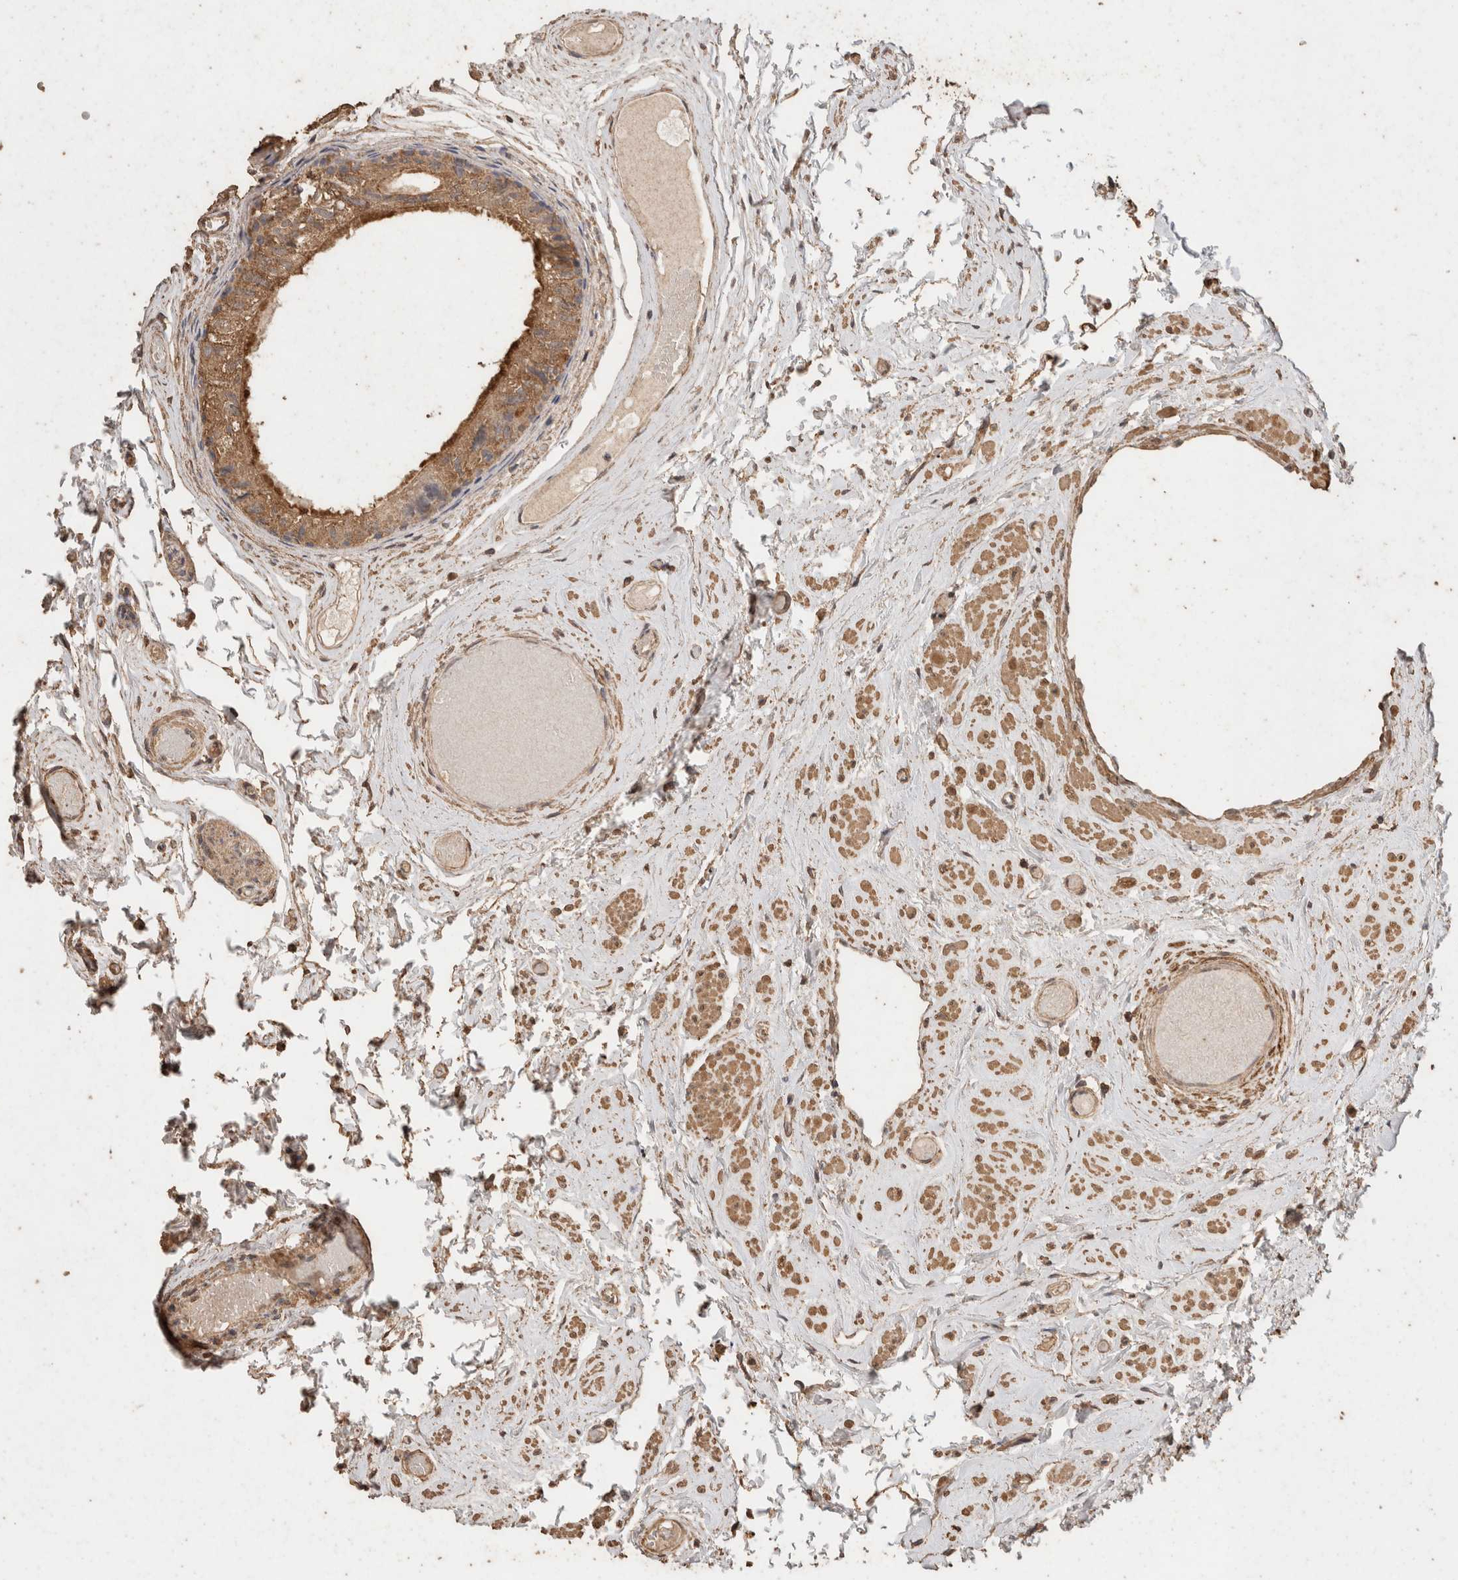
{"staining": {"intensity": "strong", "quantity": ">75%", "location": "cytoplasmic/membranous"}, "tissue": "epididymis", "cell_type": "Glandular cells", "image_type": "normal", "snomed": [{"axis": "morphology", "description": "Normal tissue, NOS"}, {"axis": "topography", "description": "Epididymis"}], "caption": "Protein analysis of normal epididymis displays strong cytoplasmic/membranous positivity in approximately >75% of glandular cells. (DAB (3,3'-diaminobenzidine) = brown stain, brightfield microscopy at high magnification).", "gene": "CX3CL1", "patient": {"sex": "male", "age": 79}}